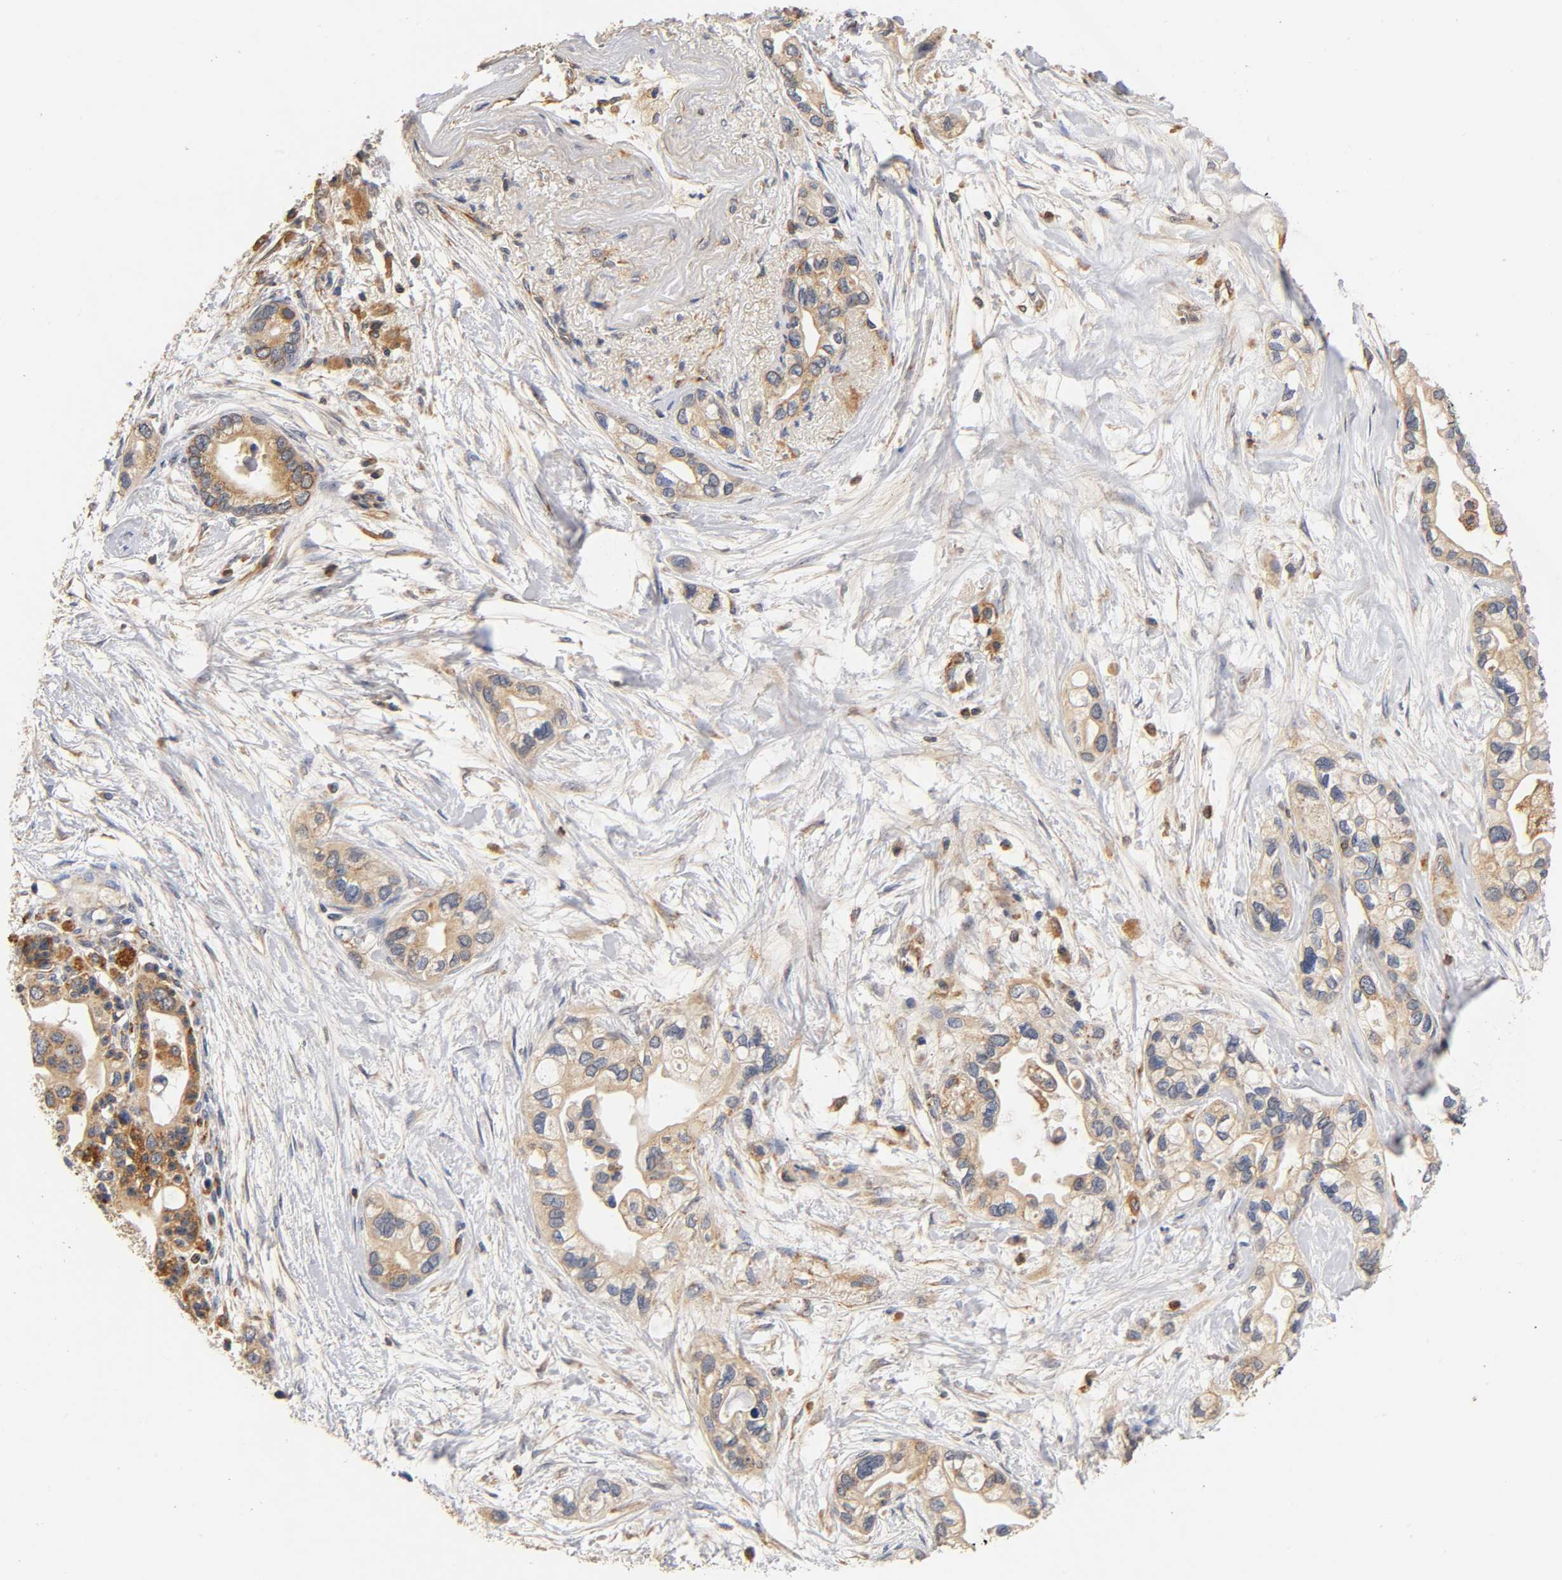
{"staining": {"intensity": "weak", "quantity": ">75%", "location": "cytoplasmic/membranous"}, "tissue": "pancreatic cancer", "cell_type": "Tumor cells", "image_type": "cancer", "snomed": [{"axis": "morphology", "description": "Adenocarcinoma, NOS"}, {"axis": "topography", "description": "Pancreas"}], "caption": "IHC image of neoplastic tissue: human adenocarcinoma (pancreatic) stained using immunohistochemistry (IHC) reveals low levels of weak protein expression localized specifically in the cytoplasmic/membranous of tumor cells, appearing as a cytoplasmic/membranous brown color.", "gene": "SCAP", "patient": {"sex": "female", "age": 77}}